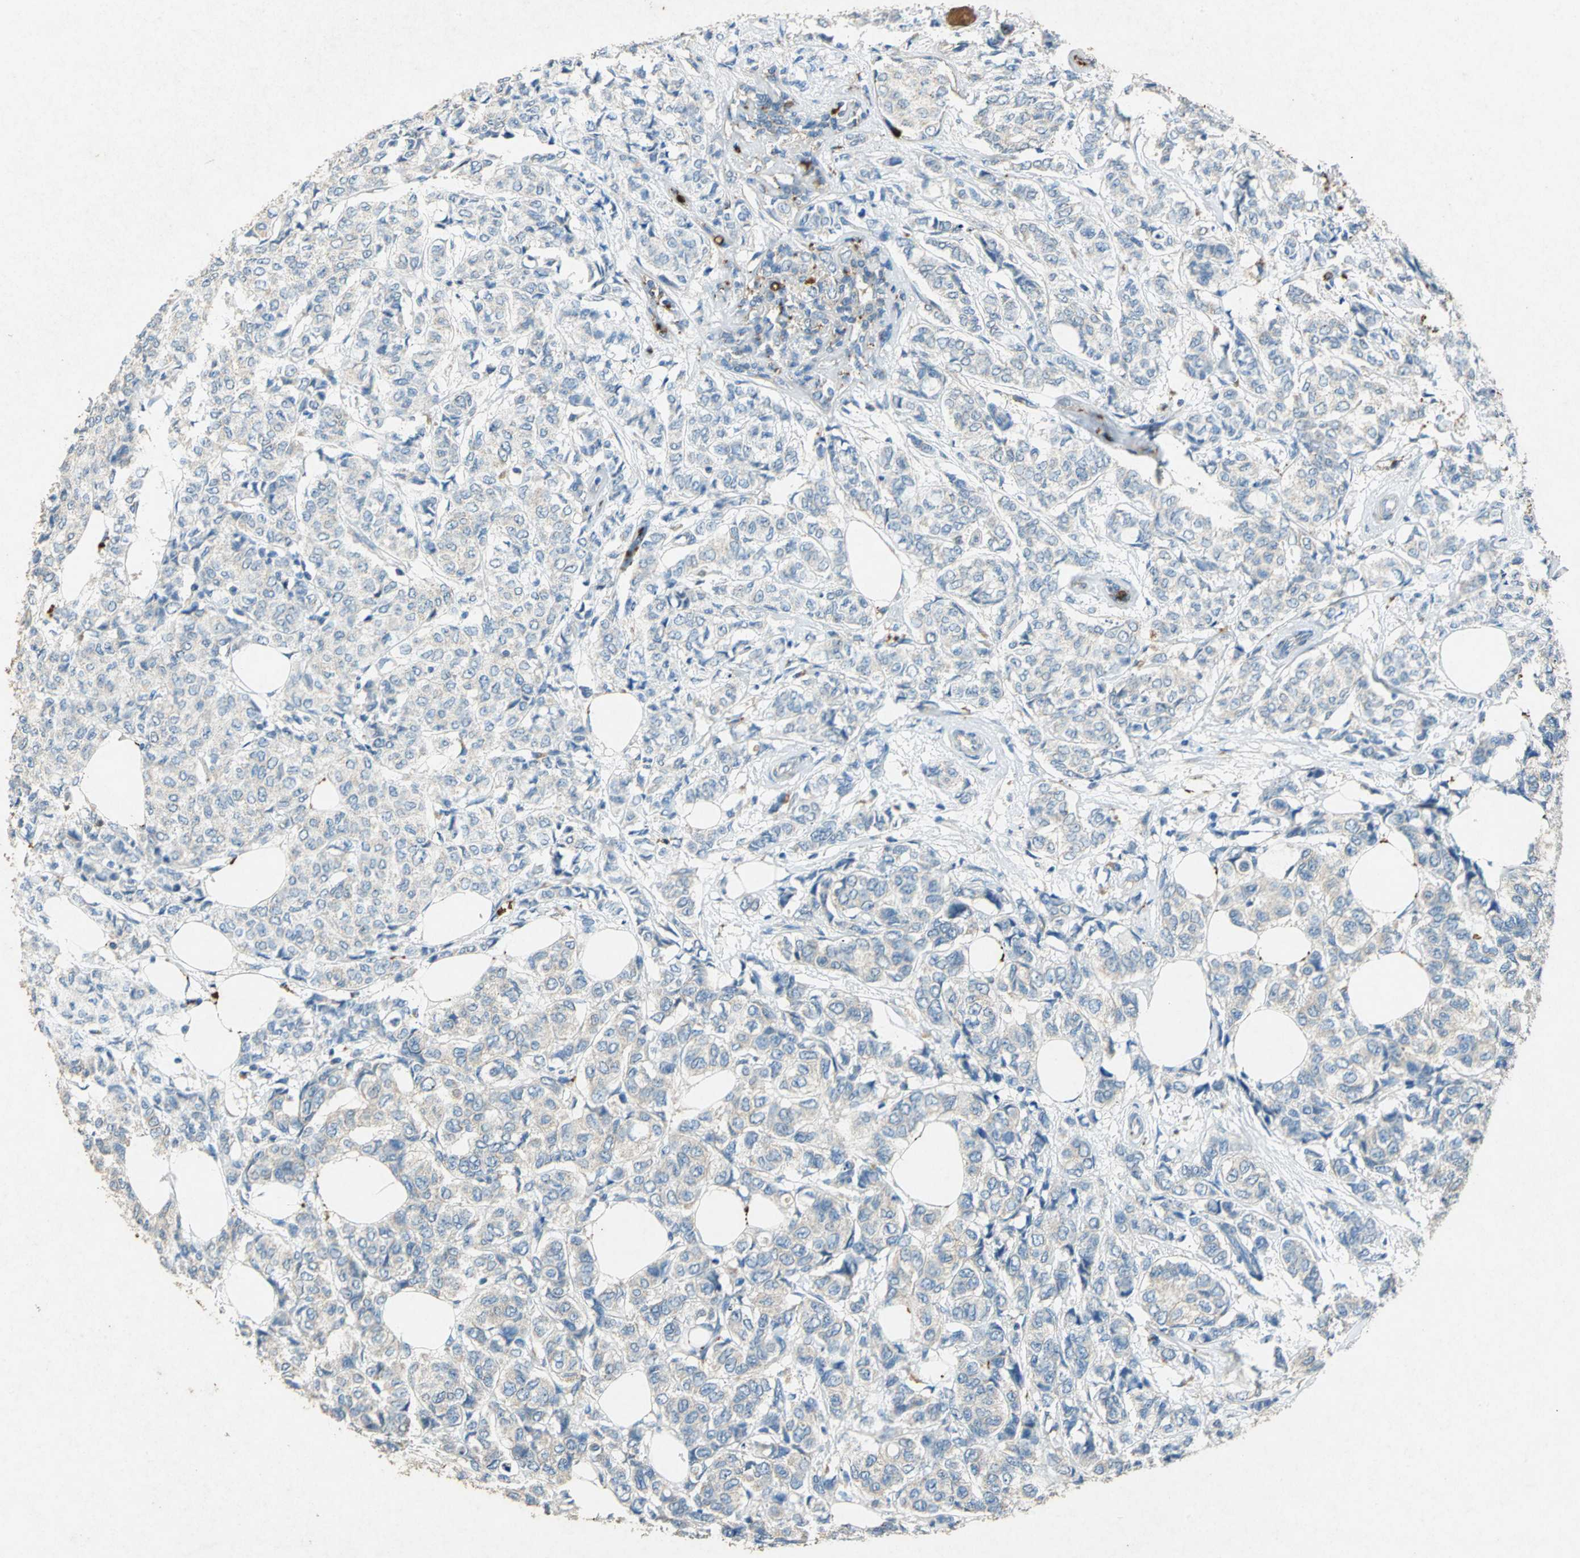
{"staining": {"intensity": "weak", "quantity": ">75%", "location": "cytoplasmic/membranous"}, "tissue": "breast cancer", "cell_type": "Tumor cells", "image_type": "cancer", "snomed": [{"axis": "morphology", "description": "Lobular carcinoma"}, {"axis": "topography", "description": "Breast"}], "caption": "The image shows staining of breast lobular carcinoma, revealing weak cytoplasmic/membranous protein staining (brown color) within tumor cells.", "gene": "ADAMTS5", "patient": {"sex": "female", "age": 60}}